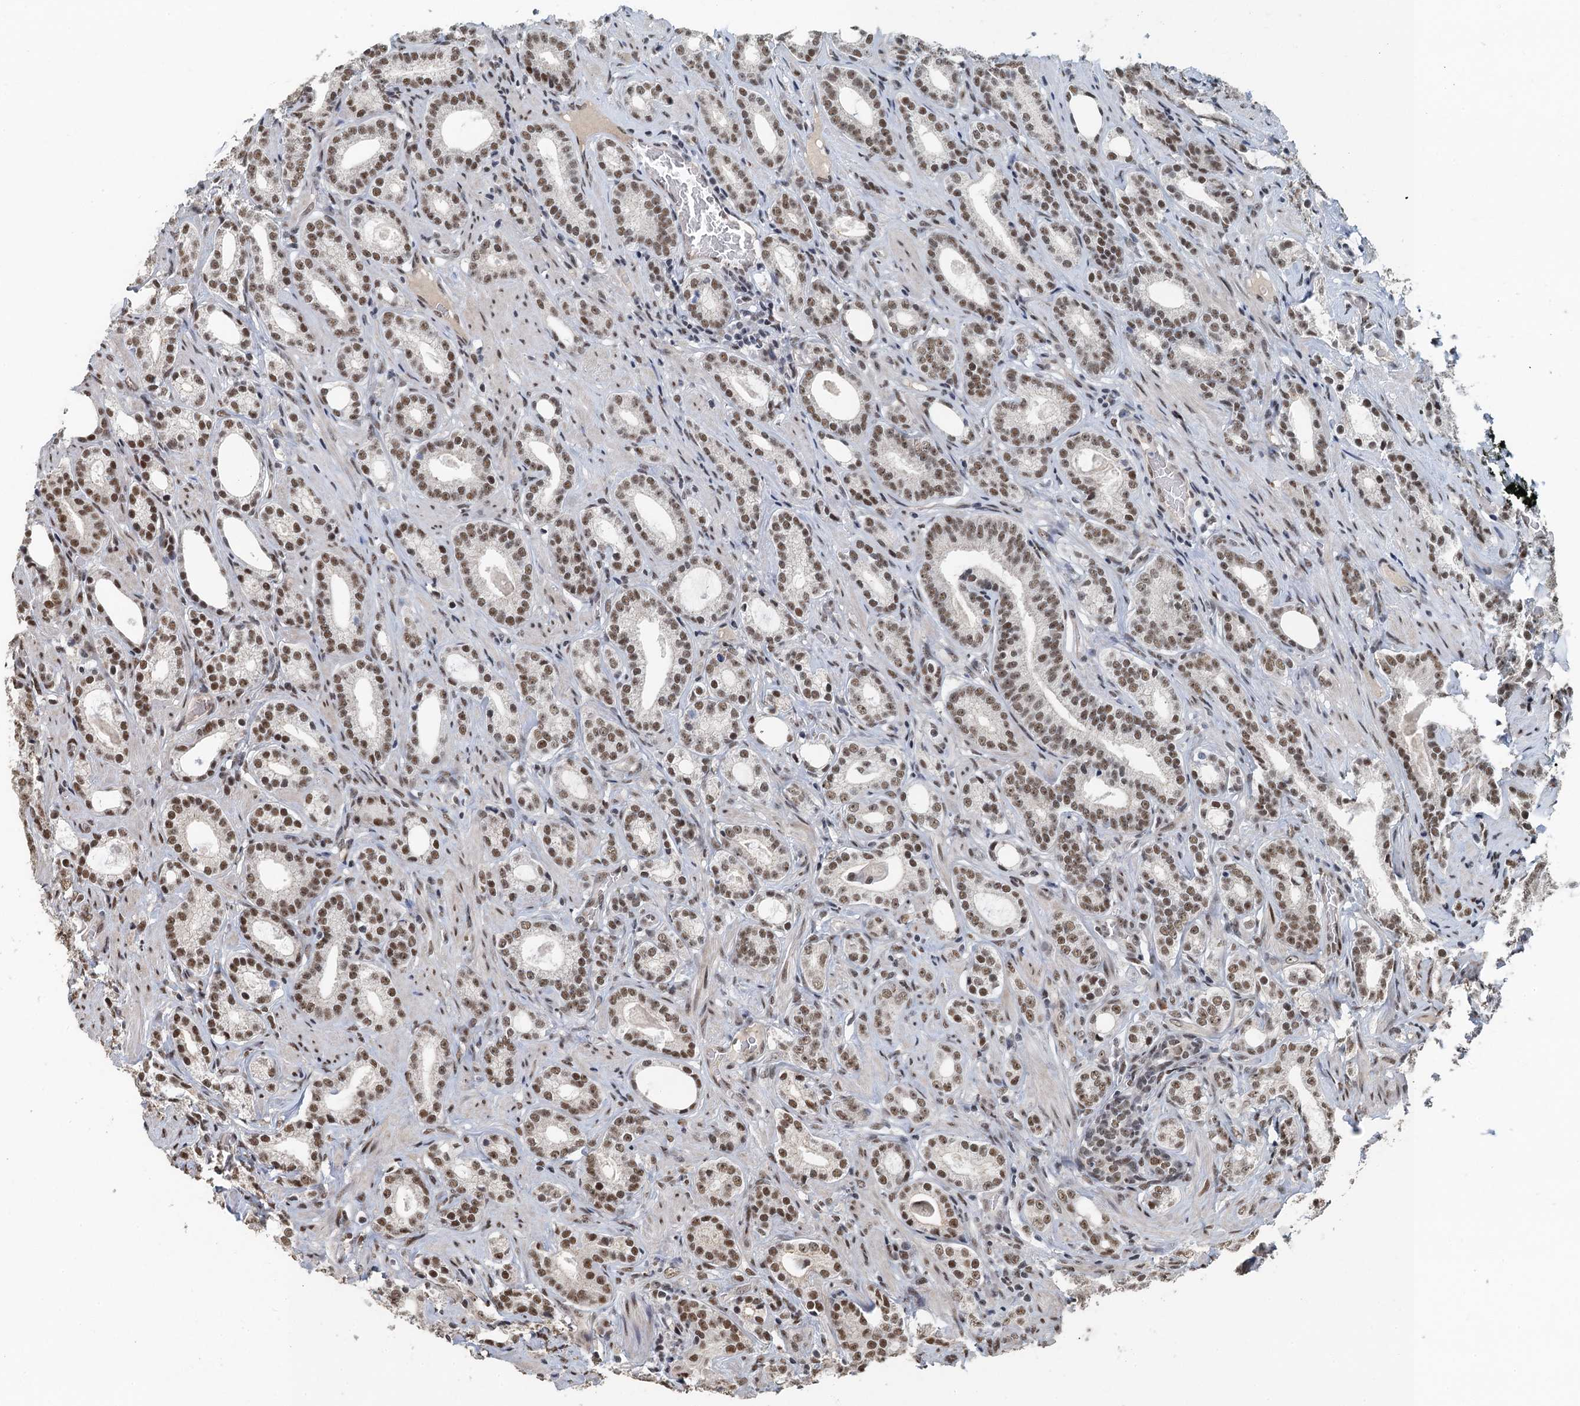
{"staining": {"intensity": "moderate", "quantity": ">75%", "location": "nuclear"}, "tissue": "prostate cancer", "cell_type": "Tumor cells", "image_type": "cancer", "snomed": [{"axis": "morphology", "description": "Adenocarcinoma, Low grade"}, {"axis": "topography", "description": "Prostate"}], "caption": "The histopathology image reveals staining of prostate cancer, revealing moderate nuclear protein expression (brown color) within tumor cells.", "gene": "MTA3", "patient": {"sex": "male", "age": 71}}